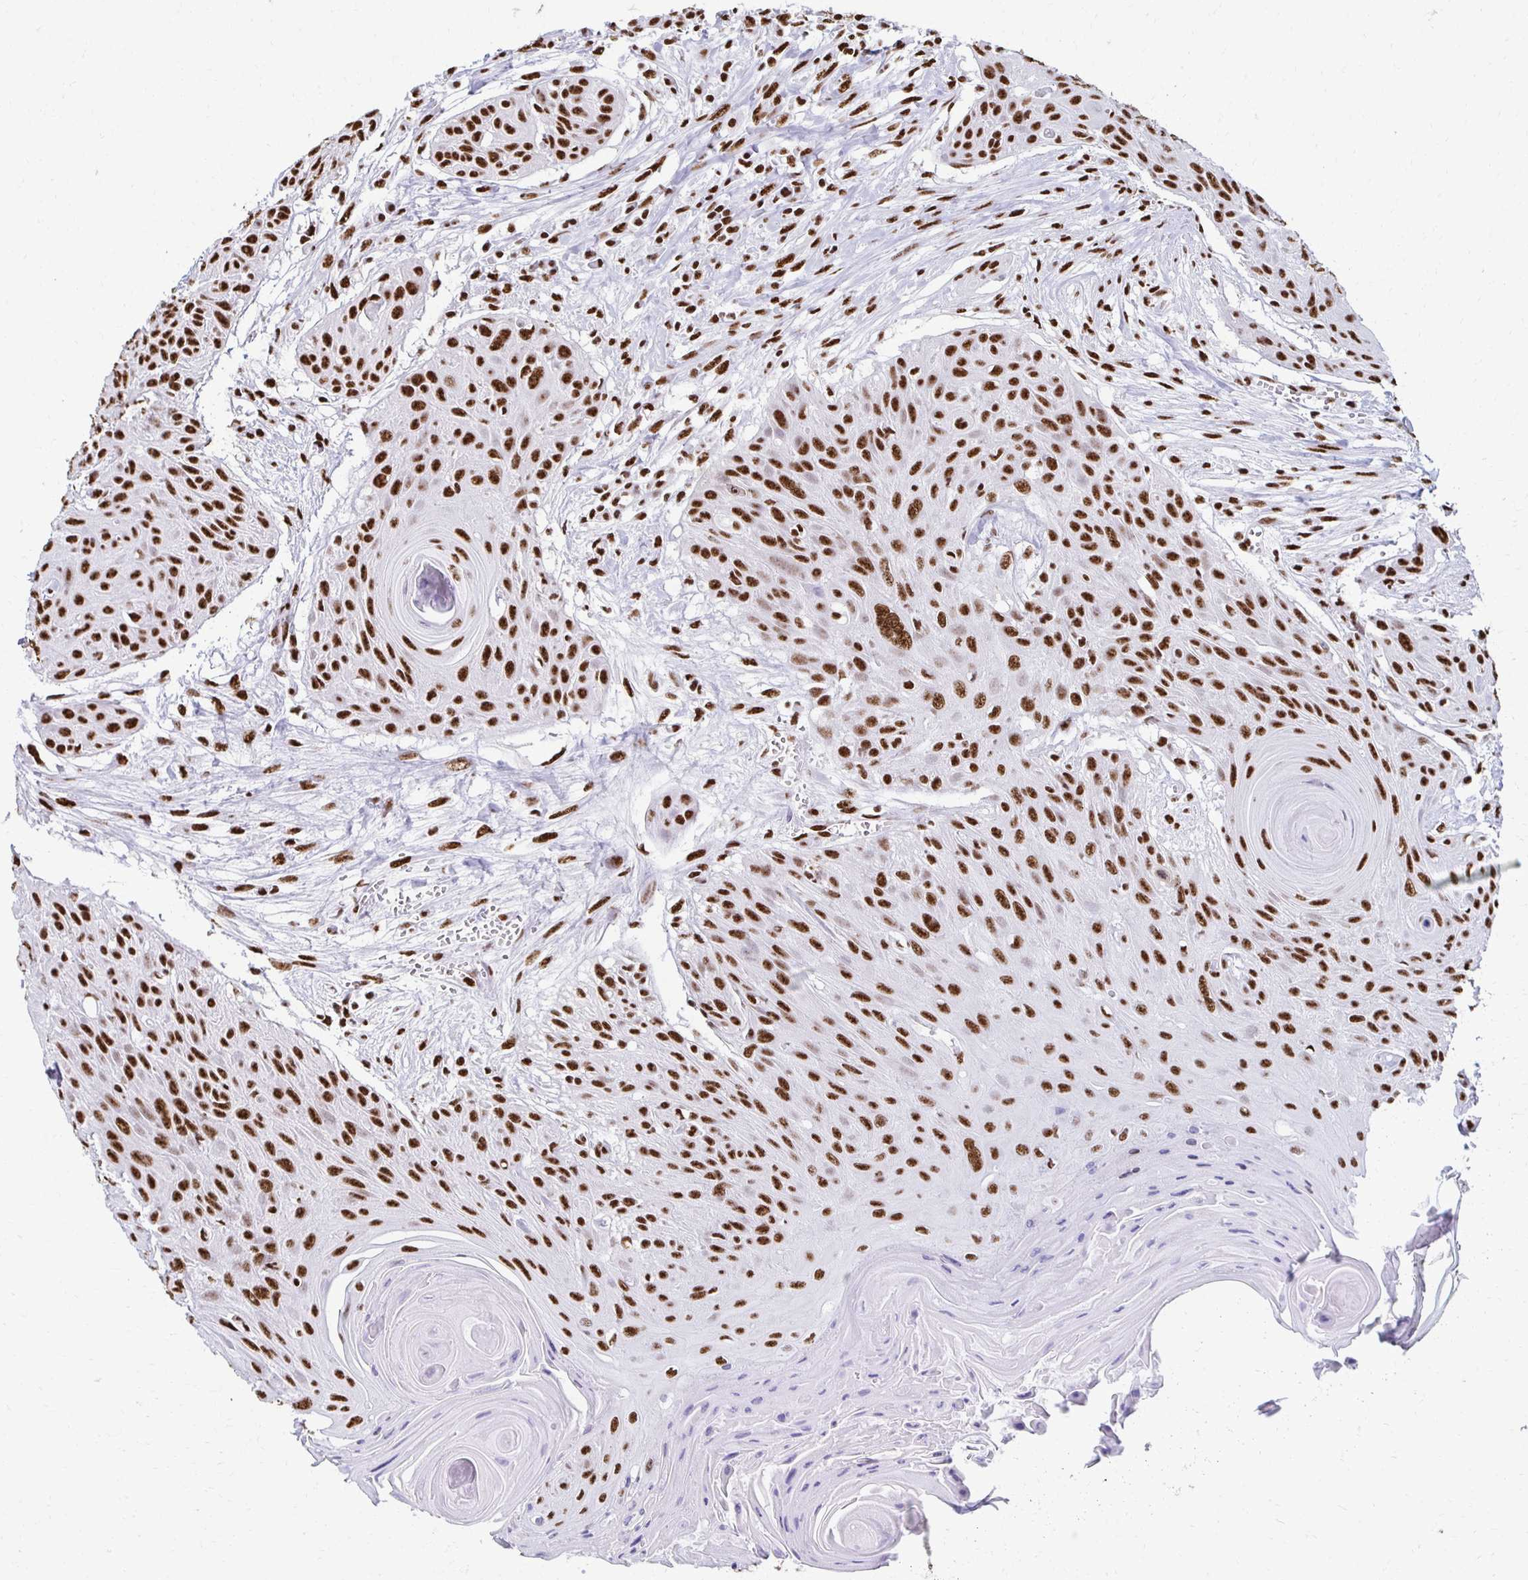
{"staining": {"intensity": "strong", "quantity": ">75%", "location": "nuclear"}, "tissue": "head and neck cancer", "cell_type": "Tumor cells", "image_type": "cancer", "snomed": [{"axis": "morphology", "description": "Squamous cell carcinoma, NOS"}, {"axis": "topography", "description": "Lymph node"}, {"axis": "topography", "description": "Salivary gland"}, {"axis": "topography", "description": "Head-Neck"}], "caption": "Immunohistochemical staining of head and neck squamous cell carcinoma shows high levels of strong nuclear expression in about >75% of tumor cells.", "gene": "NONO", "patient": {"sex": "female", "age": 74}}